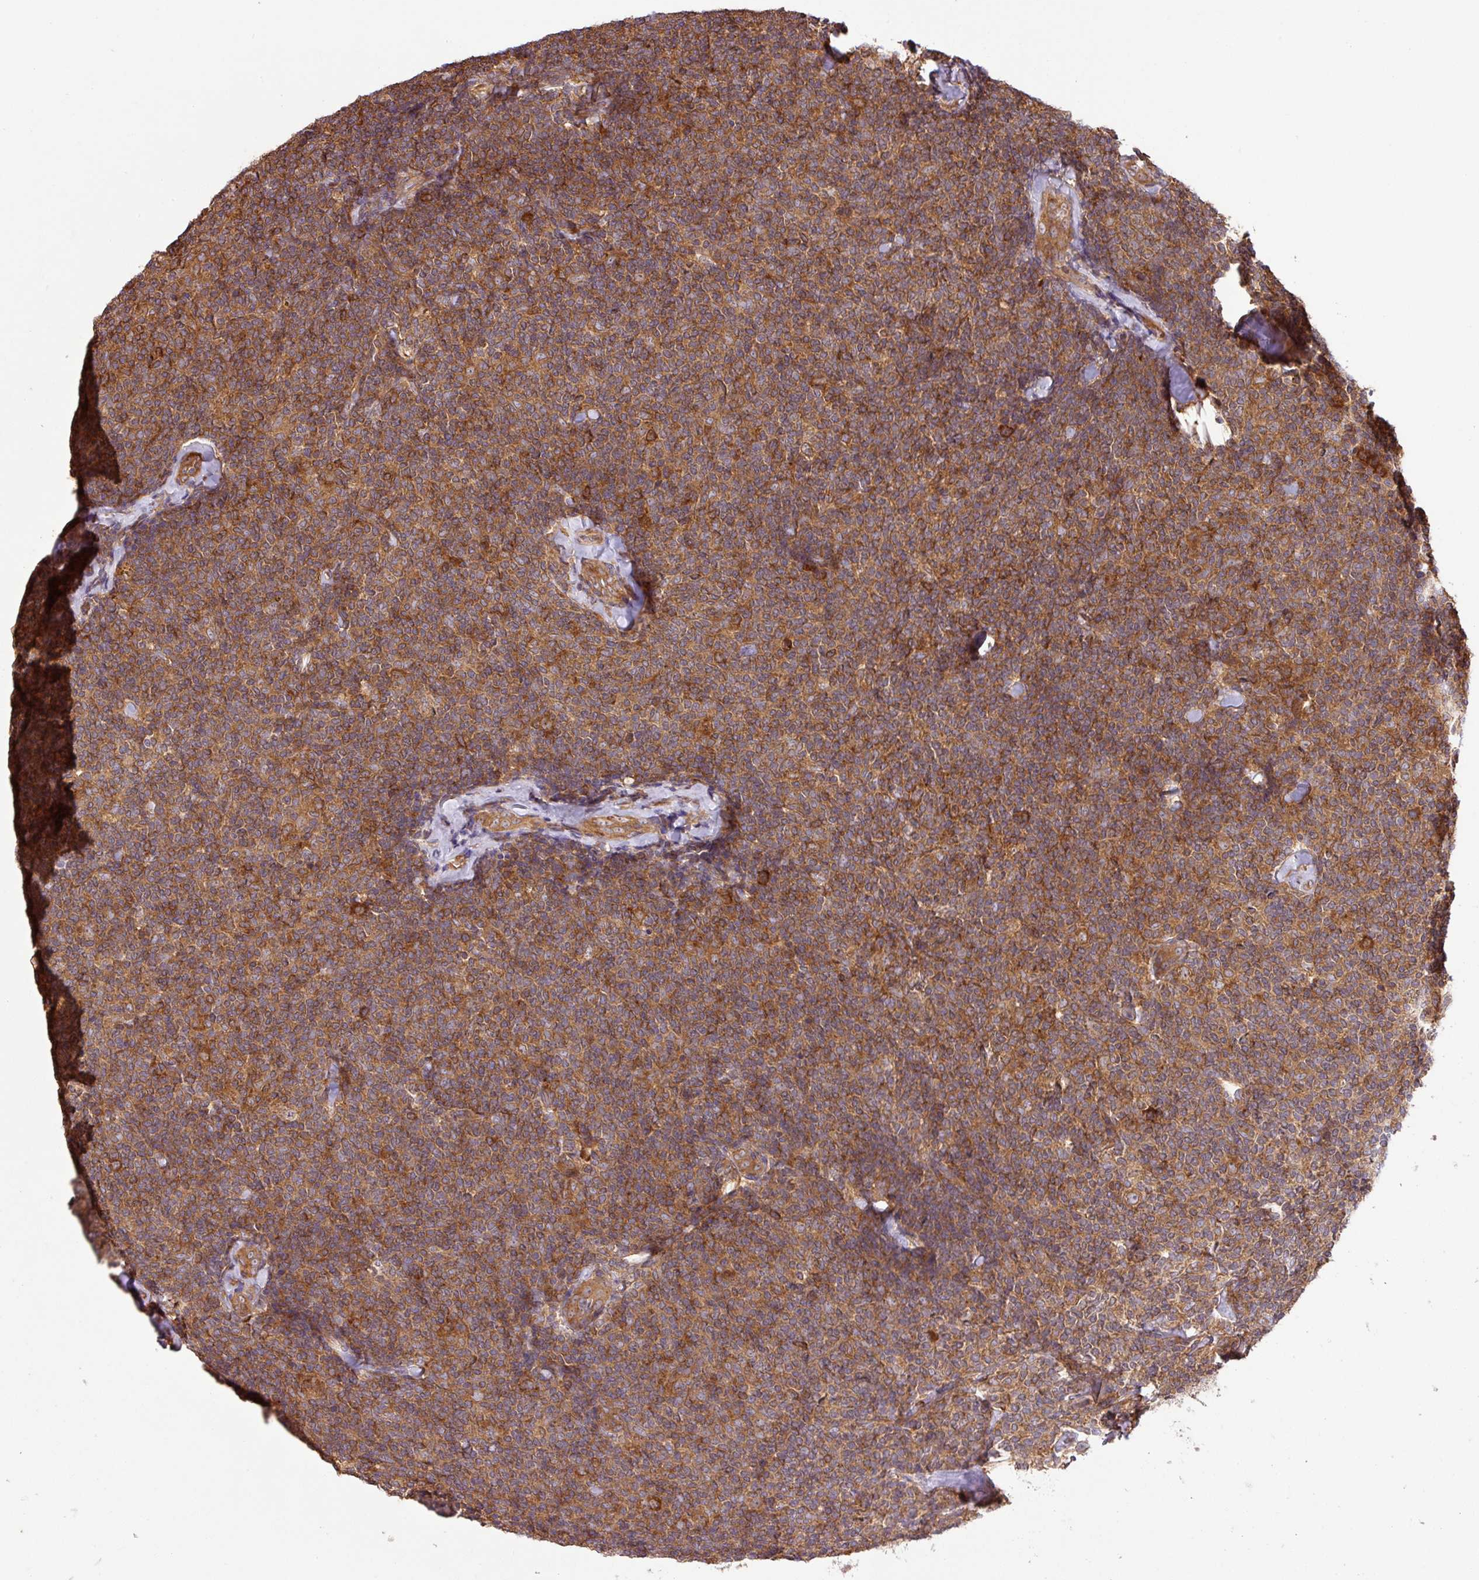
{"staining": {"intensity": "moderate", "quantity": ">75%", "location": "cytoplasmic/membranous"}, "tissue": "lymphoma", "cell_type": "Tumor cells", "image_type": "cancer", "snomed": [{"axis": "morphology", "description": "Malignant lymphoma, non-Hodgkin's type, Low grade"}, {"axis": "topography", "description": "Lymph node"}], "caption": "The immunohistochemical stain labels moderate cytoplasmic/membranous expression in tumor cells of malignant lymphoma, non-Hodgkin's type (low-grade) tissue.", "gene": "GSPT1", "patient": {"sex": "female", "age": 56}}